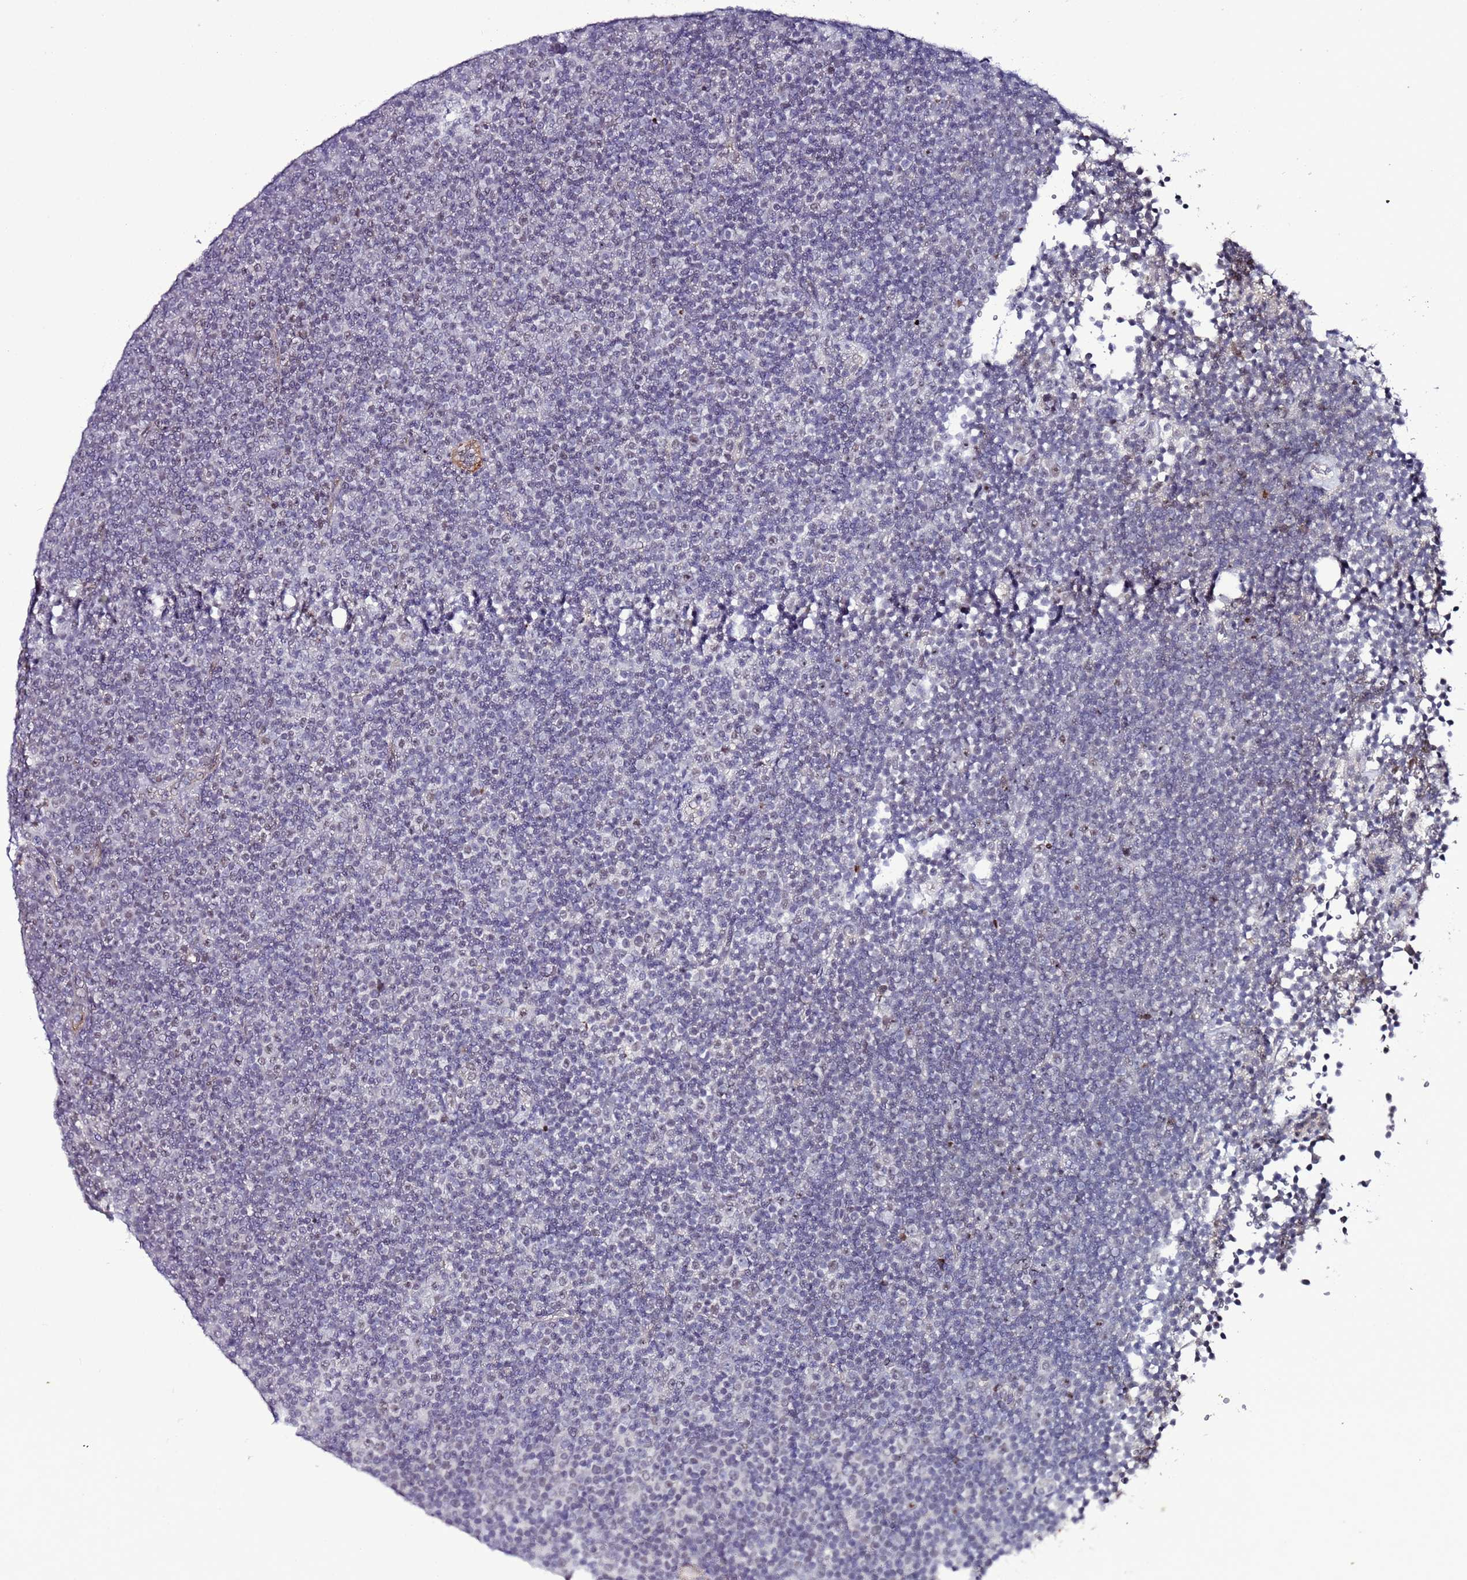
{"staining": {"intensity": "negative", "quantity": "none", "location": "none"}, "tissue": "lymphoma", "cell_type": "Tumor cells", "image_type": "cancer", "snomed": [{"axis": "morphology", "description": "Malignant lymphoma, non-Hodgkin's type, Low grade"}, {"axis": "topography", "description": "Lymph node"}], "caption": "This histopathology image is of lymphoma stained with IHC to label a protein in brown with the nuclei are counter-stained blue. There is no expression in tumor cells.", "gene": "PSMA7", "patient": {"sex": "female", "age": 67}}